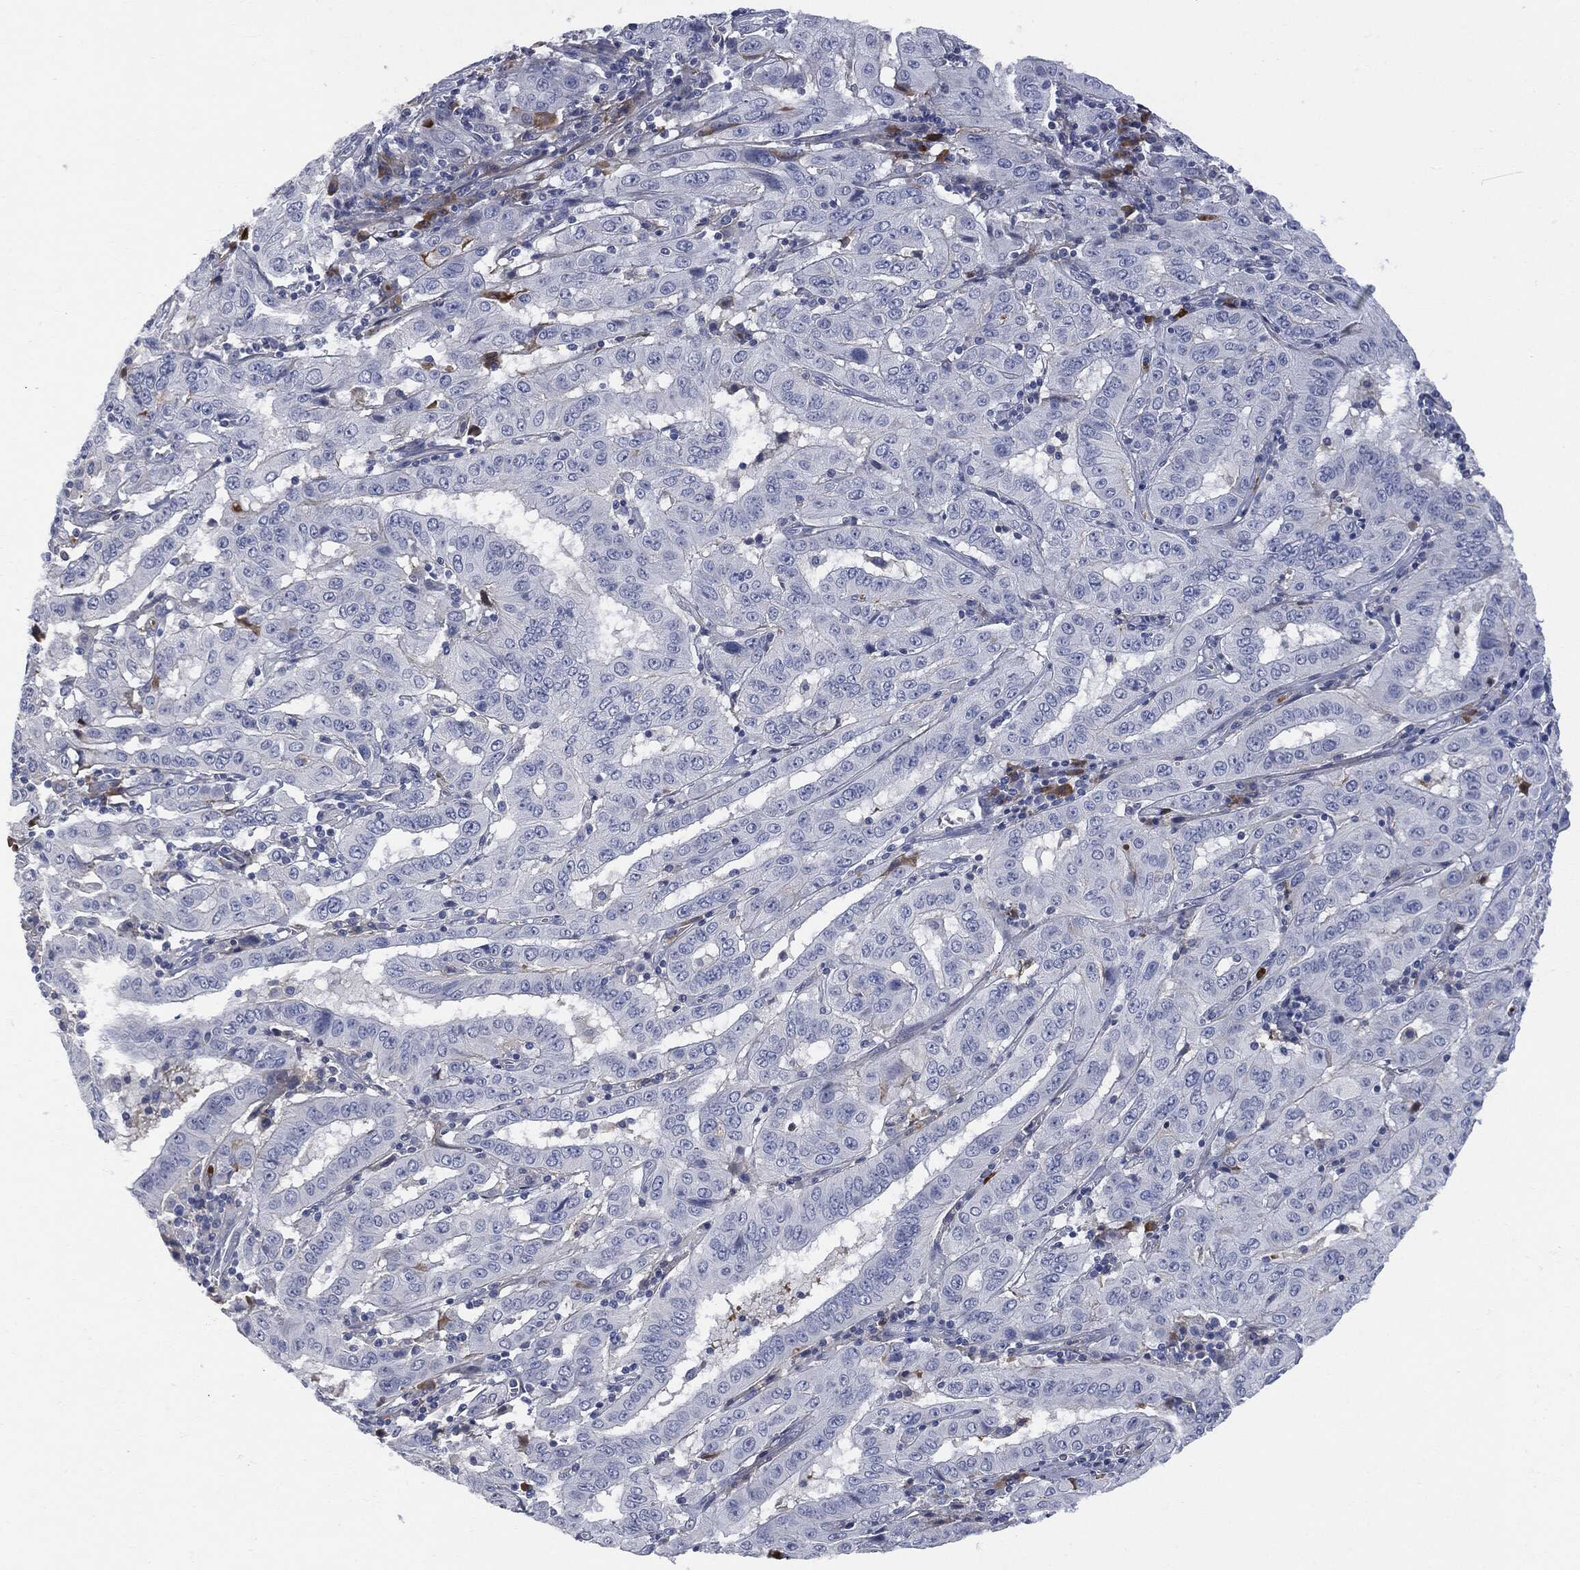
{"staining": {"intensity": "negative", "quantity": "none", "location": "none"}, "tissue": "pancreatic cancer", "cell_type": "Tumor cells", "image_type": "cancer", "snomed": [{"axis": "morphology", "description": "Adenocarcinoma, NOS"}, {"axis": "topography", "description": "Pancreas"}], "caption": "Tumor cells show no significant positivity in pancreatic cancer. (Brightfield microscopy of DAB (3,3'-diaminobenzidine) IHC at high magnification).", "gene": "BTK", "patient": {"sex": "male", "age": 63}}